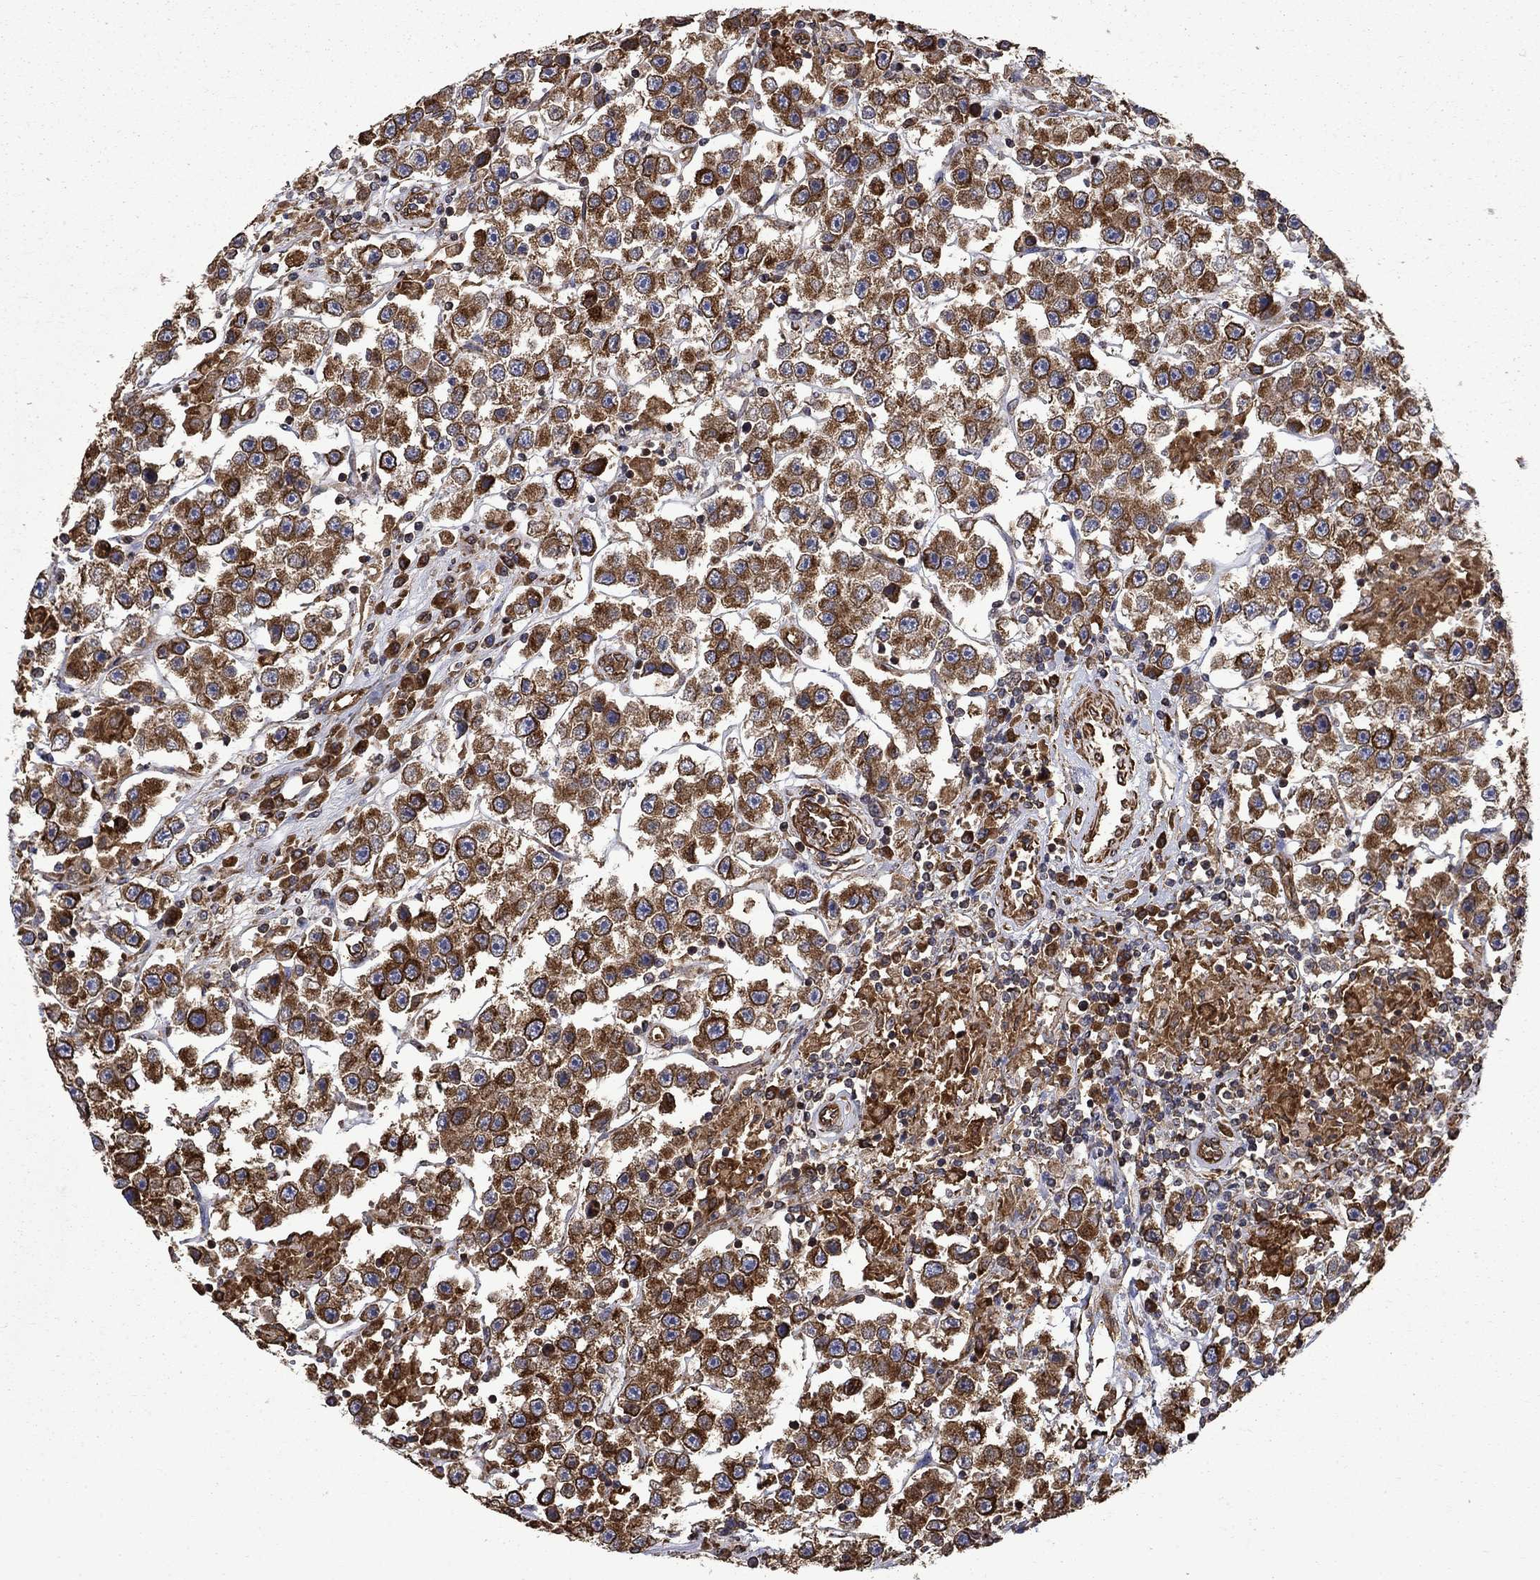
{"staining": {"intensity": "strong", "quantity": ">75%", "location": "cytoplasmic/membranous"}, "tissue": "testis cancer", "cell_type": "Tumor cells", "image_type": "cancer", "snomed": [{"axis": "morphology", "description": "Seminoma, NOS"}, {"axis": "topography", "description": "Testis"}], "caption": "Immunohistochemistry (DAB) staining of human seminoma (testis) displays strong cytoplasmic/membranous protein positivity in about >75% of tumor cells. The staining was performed using DAB to visualize the protein expression in brown, while the nuclei were stained in blue with hematoxylin (Magnification: 20x).", "gene": "CUTC", "patient": {"sex": "male", "age": 45}}